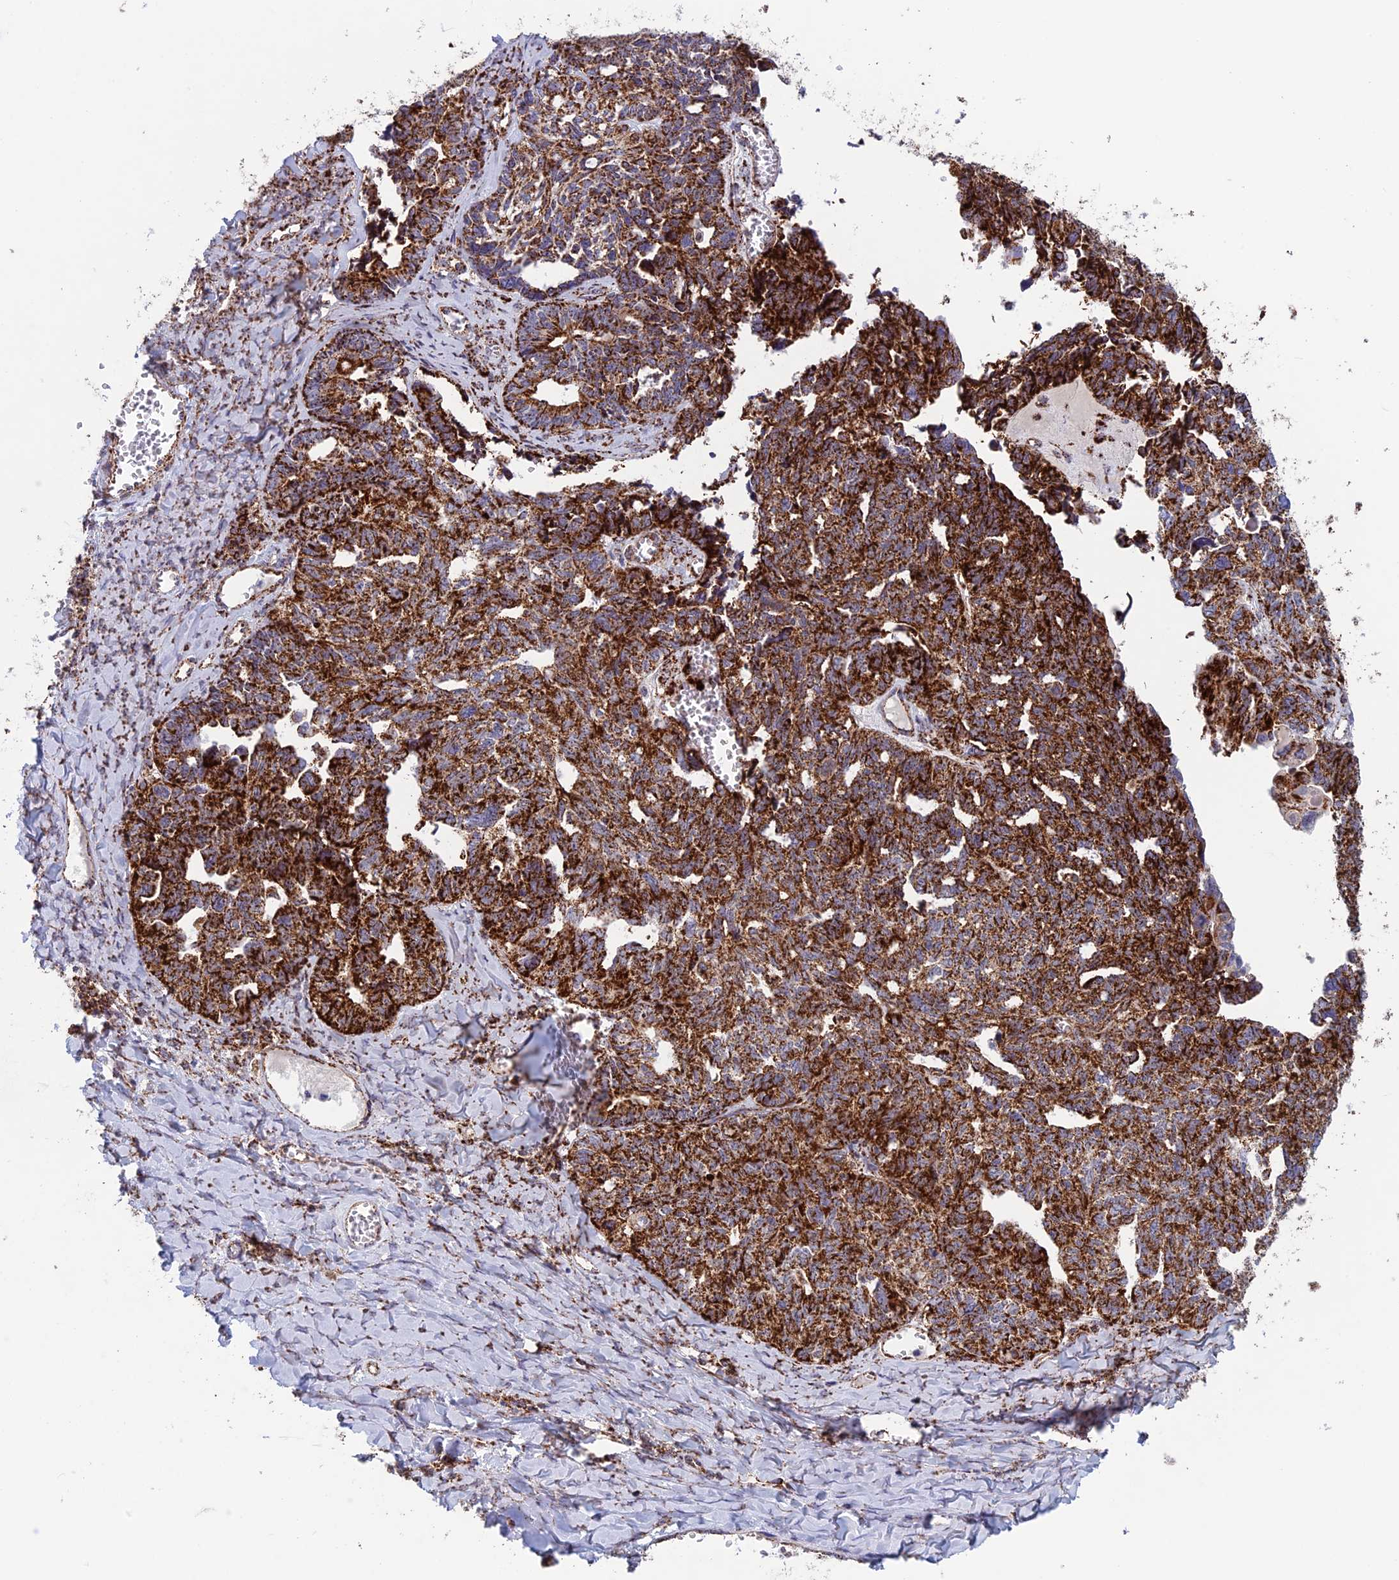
{"staining": {"intensity": "strong", "quantity": ">75%", "location": "cytoplasmic/membranous"}, "tissue": "ovarian cancer", "cell_type": "Tumor cells", "image_type": "cancer", "snomed": [{"axis": "morphology", "description": "Cystadenocarcinoma, serous, NOS"}, {"axis": "topography", "description": "Ovary"}], "caption": "A micrograph showing strong cytoplasmic/membranous staining in approximately >75% of tumor cells in ovarian cancer, as visualized by brown immunohistochemical staining.", "gene": "MRPS18B", "patient": {"sex": "female", "age": 79}}